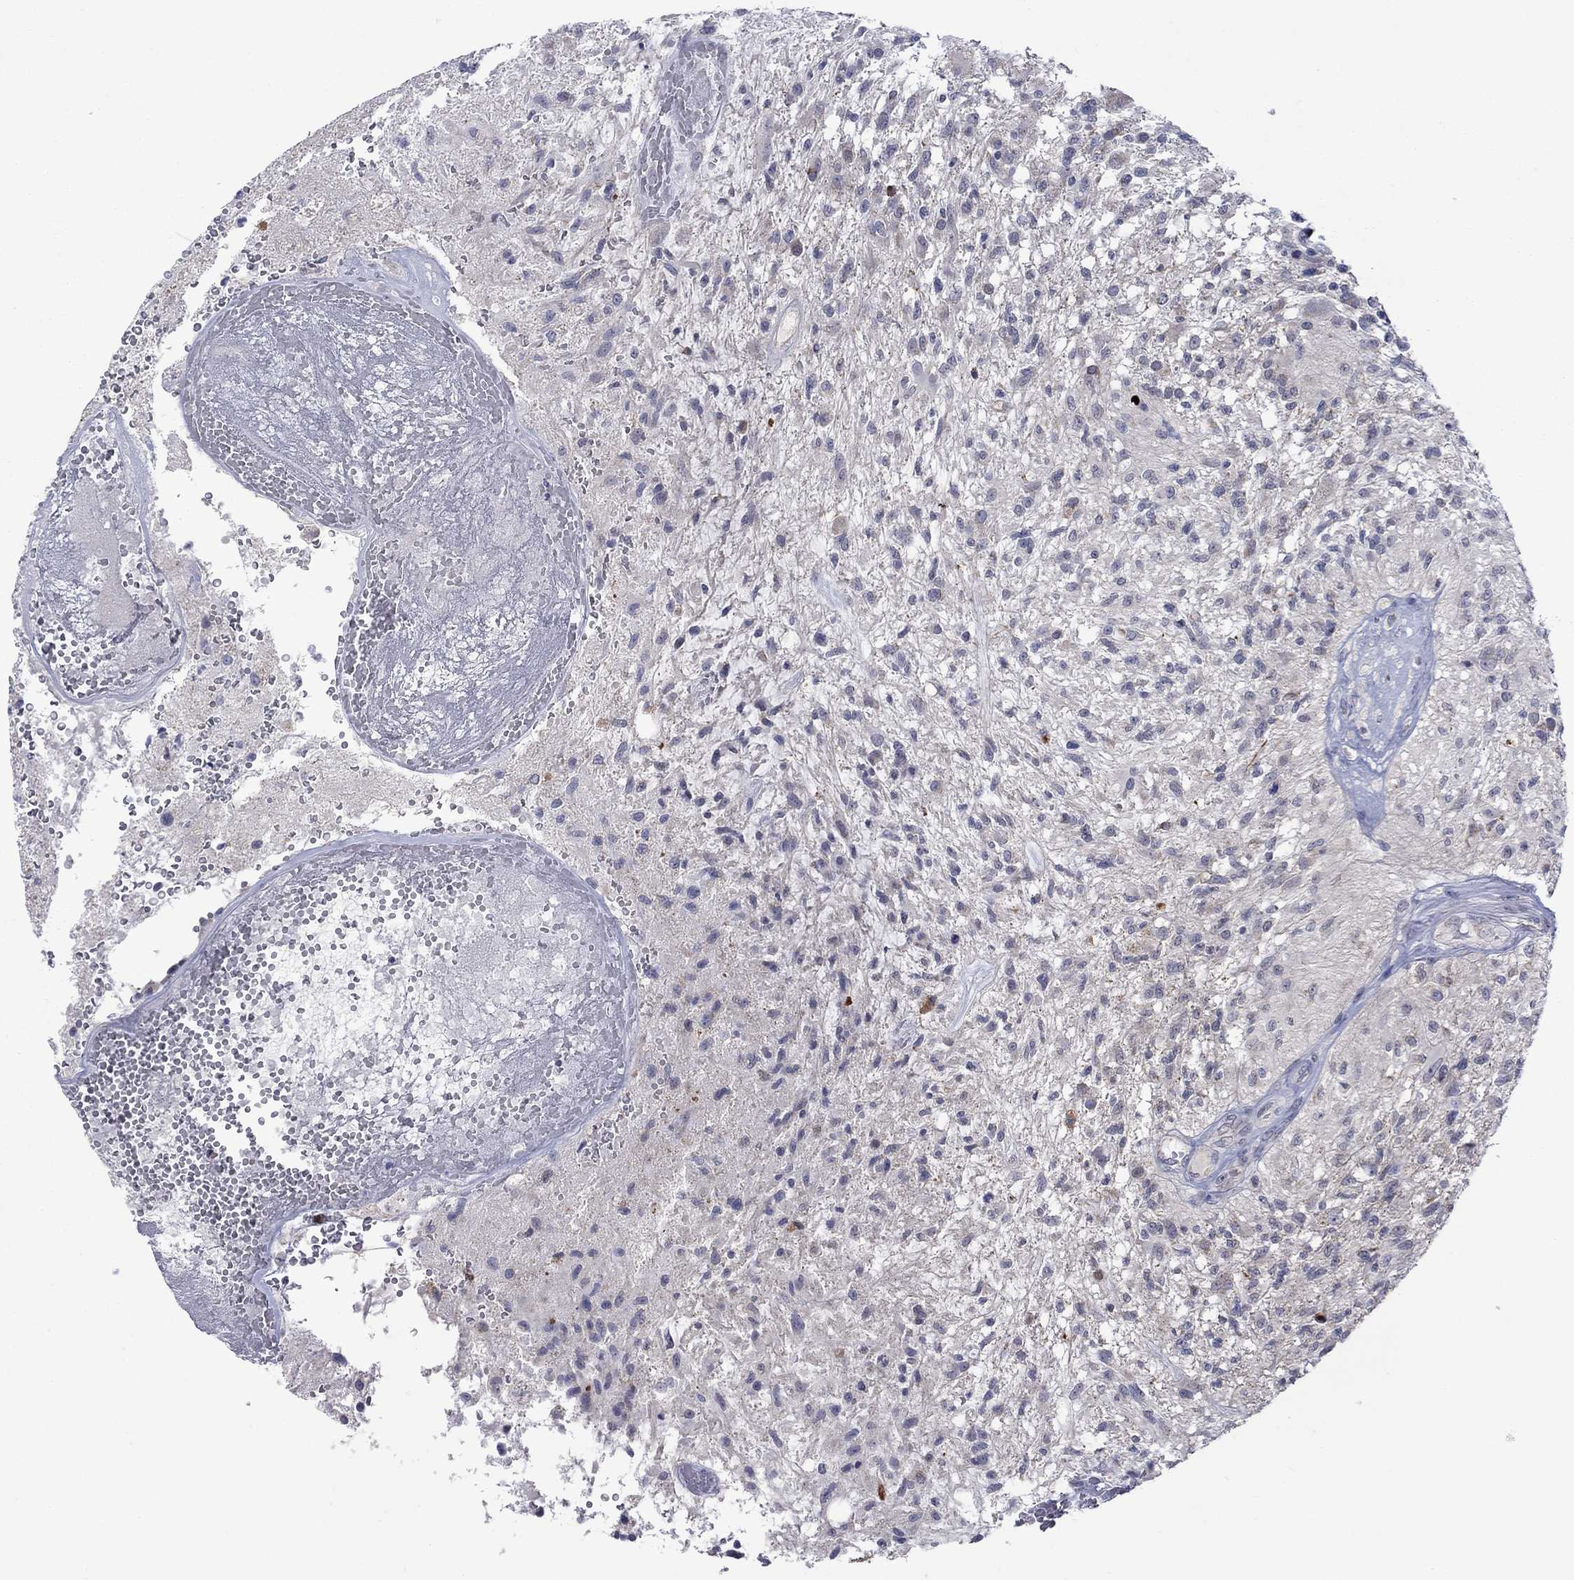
{"staining": {"intensity": "negative", "quantity": "none", "location": "none"}, "tissue": "glioma", "cell_type": "Tumor cells", "image_type": "cancer", "snomed": [{"axis": "morphology", "description": "Glioma, malignant, High grade"}, {"axis": "topography", "description": "Brain"}], "caption": "Immunohistochemical staining of glioma demonstrates no significant staining in tumor cells.", "gene": "KCNJ16", "patient": {"sex": "male", "age": 56}}